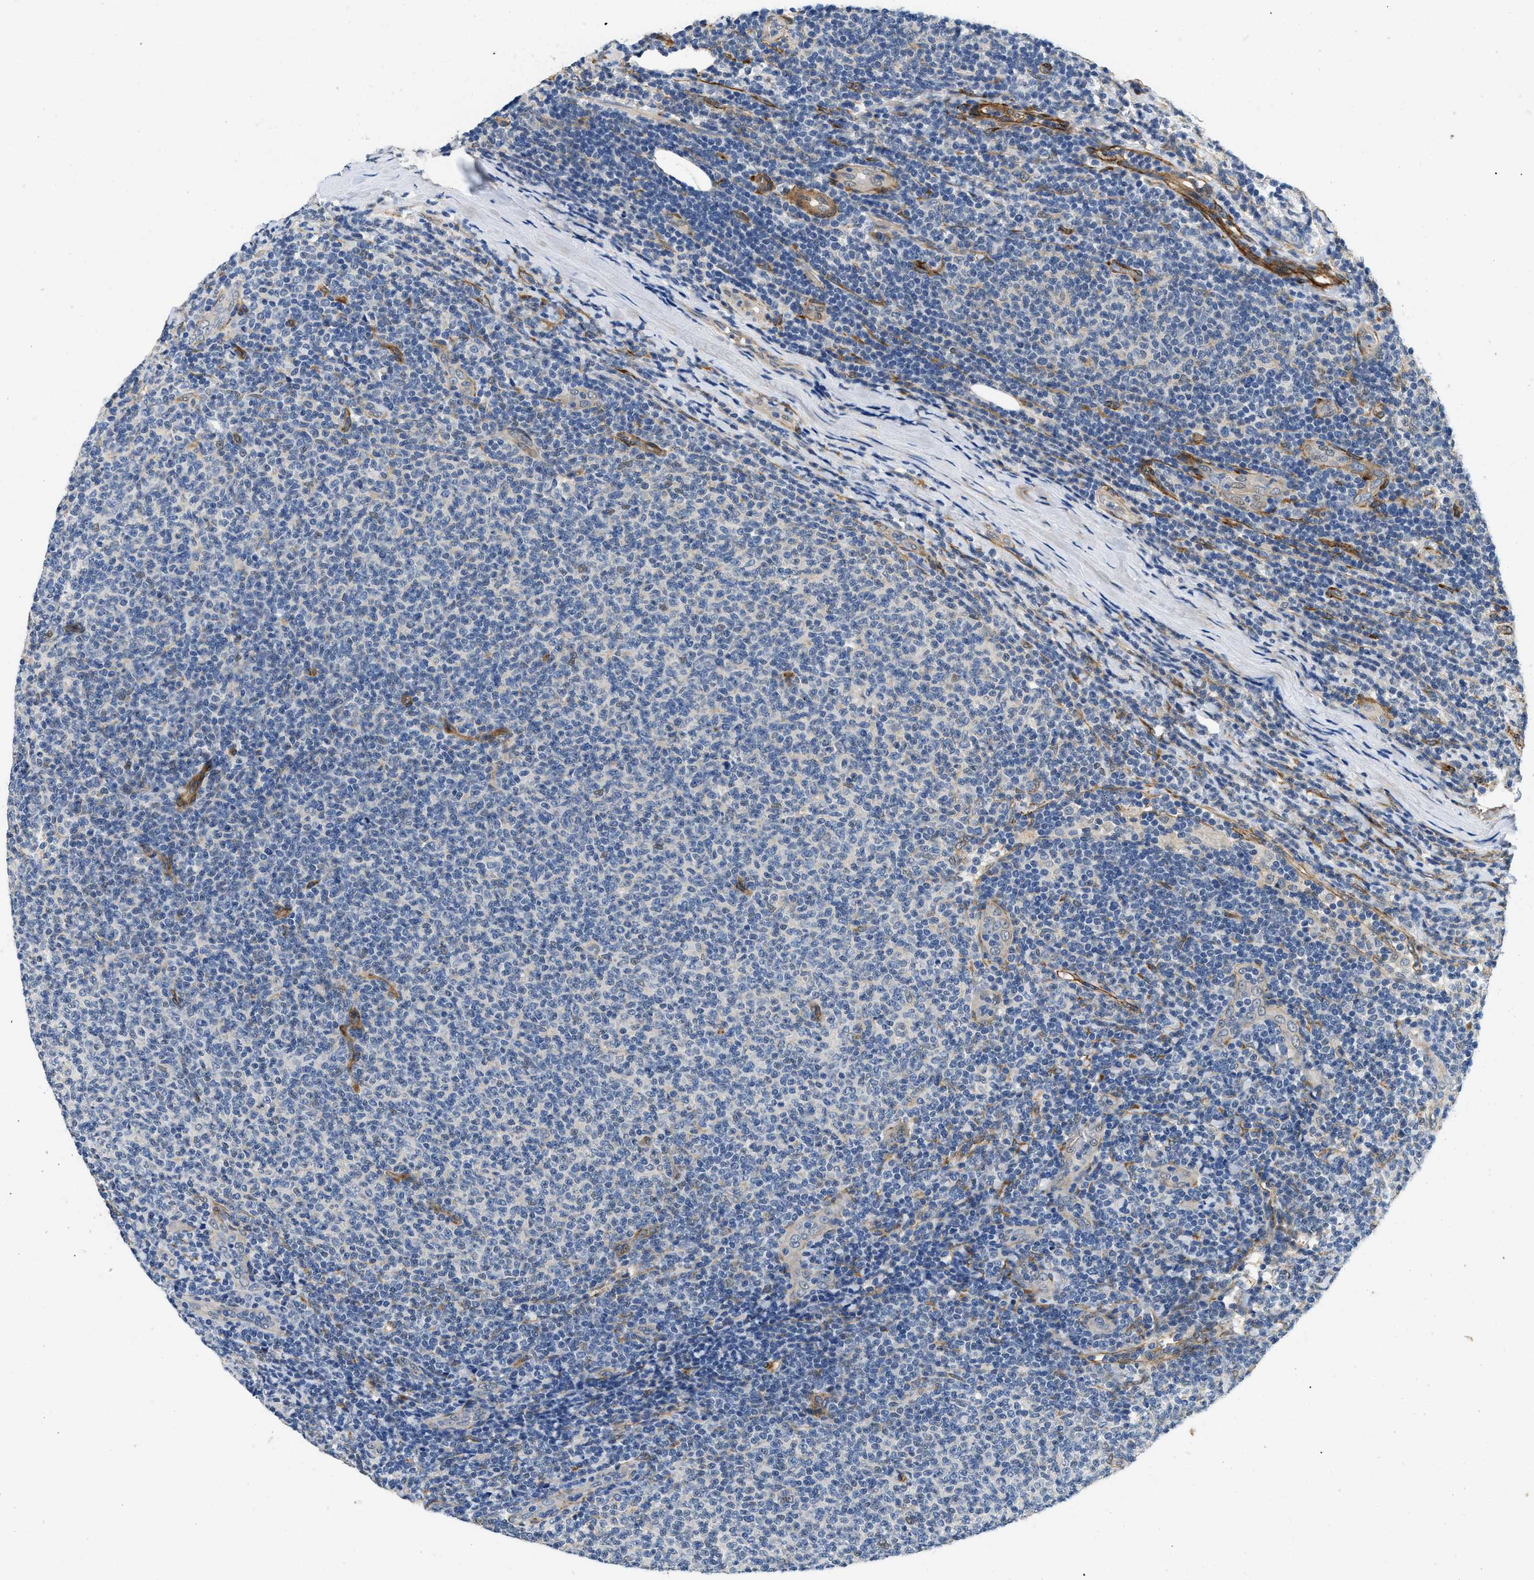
{"staining": {"intensity": "negative", "quantity": "none", "location": "none"}, "tissue": "lymphoma", "cell_type": "Tumor cells", "image_type": "cancer", "snomed": [{"axis": "morphology", "description": "Malignant lymphoma, non-Hodgkin's type, Low grade"}, {"axis": "topography", "description": "Lymph node"}], "caption": "DAB (3,3'-diaminobenzidine) immunohistochemical staining of human low-grade malignant lymphoma, non-Hodgkin's type shows no significant expression in tumor cells. (DAB (3,3'-diaminobenzidine) immunohistochemistry (IHC) with hematoxylin counter stain).", "gene": "RAPH1", "patient": {"sex": "male", "age": 66}}